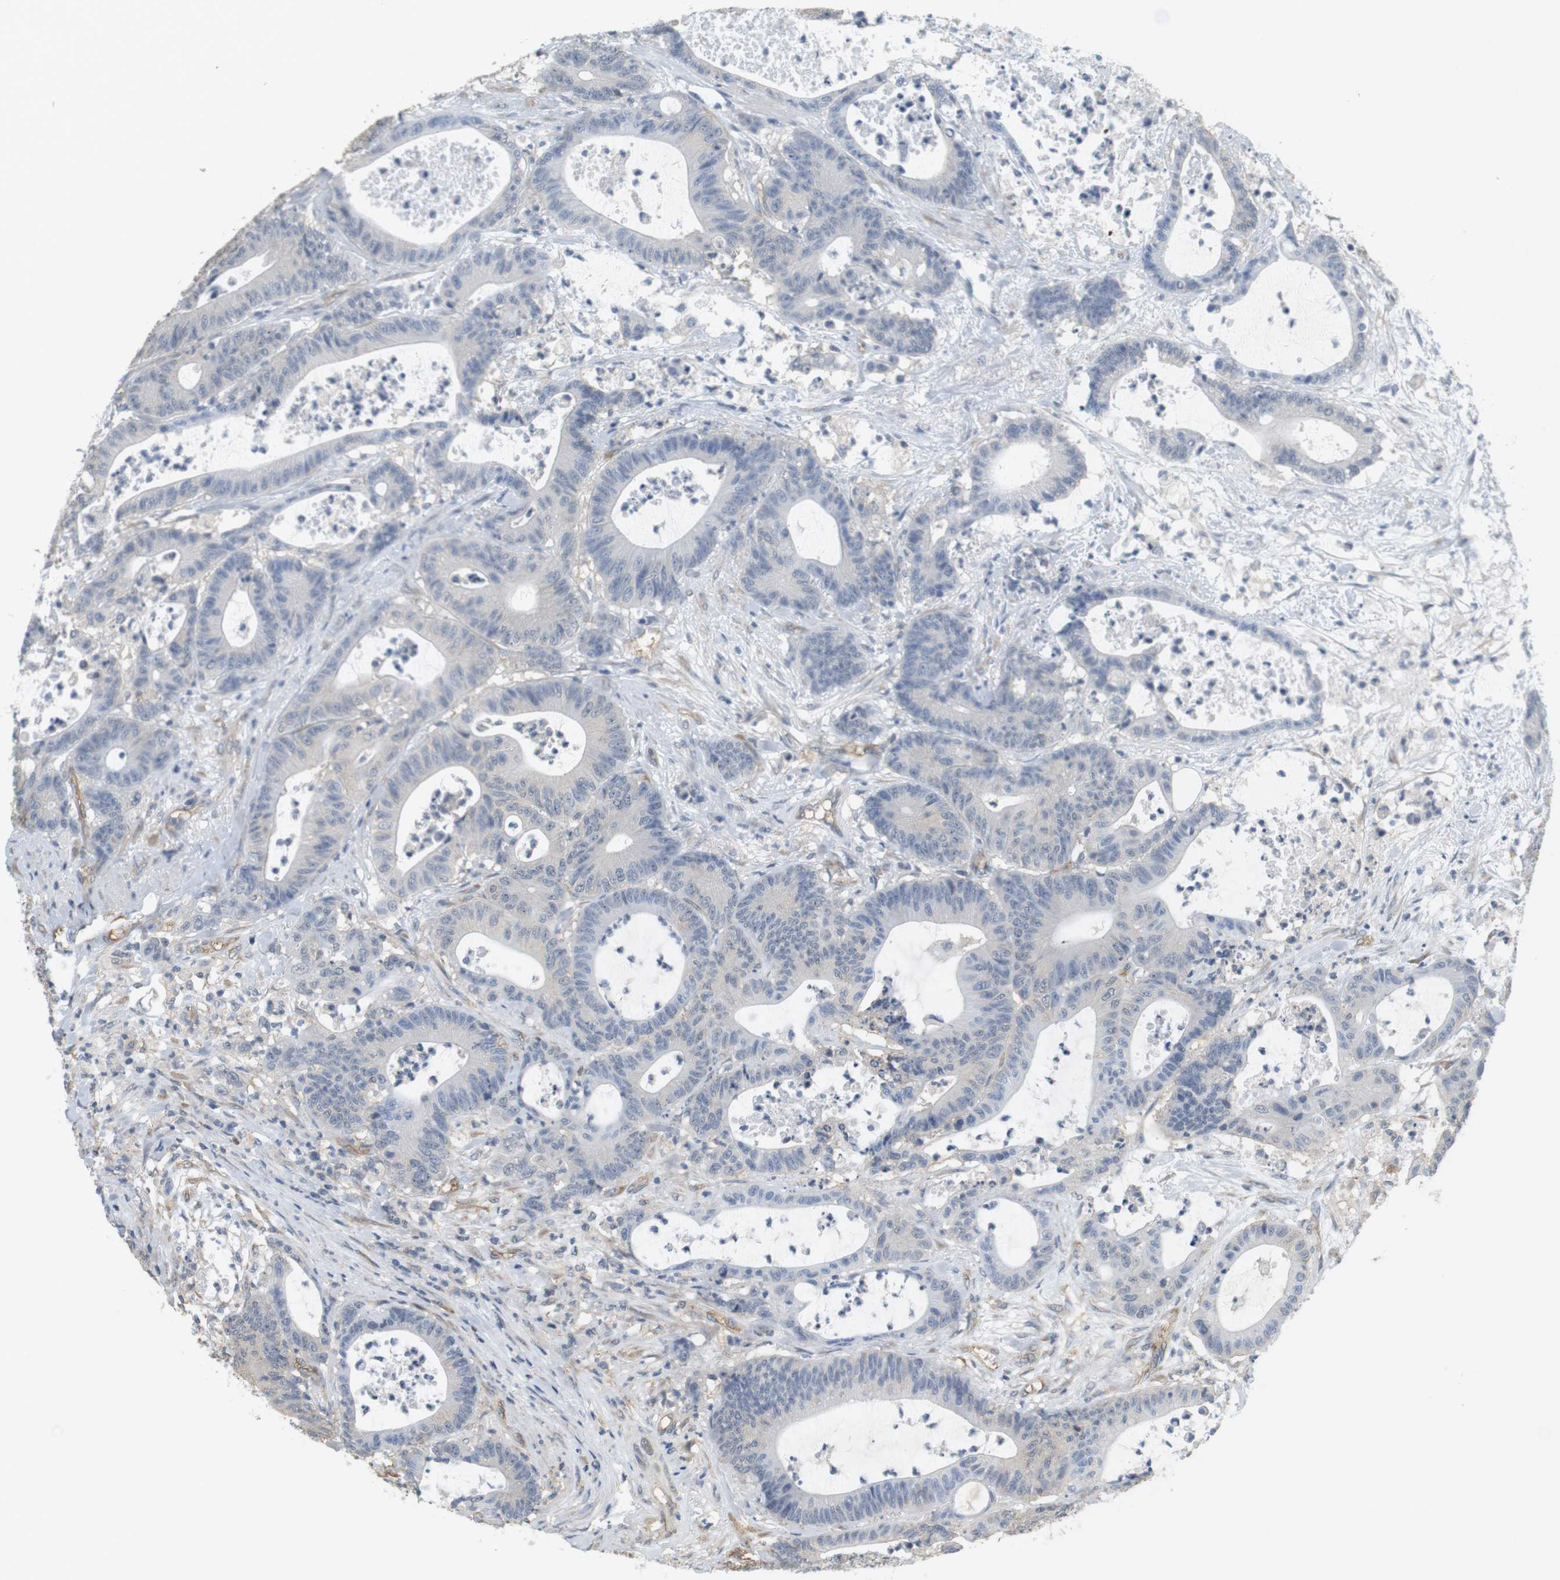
{"staining": {"intensity": "negative", "quantity": "none", "location": "none"}, "tissue": "colorectal cancer", "cell_type": "Tumor cells", "image_type": "cancer", "snomed": [{"axis": "morphology", "description": "Adenocarcinoma, NOS"}, {"axis": "topography", "description": "Colon"}], "caption": "Human colorectal adenocarcinoma stained for a protein using immunohistochemistry reveals no expression in tumor cells.", "gene": "OSR1", "patient": {"sex": "female", "age": 84}}